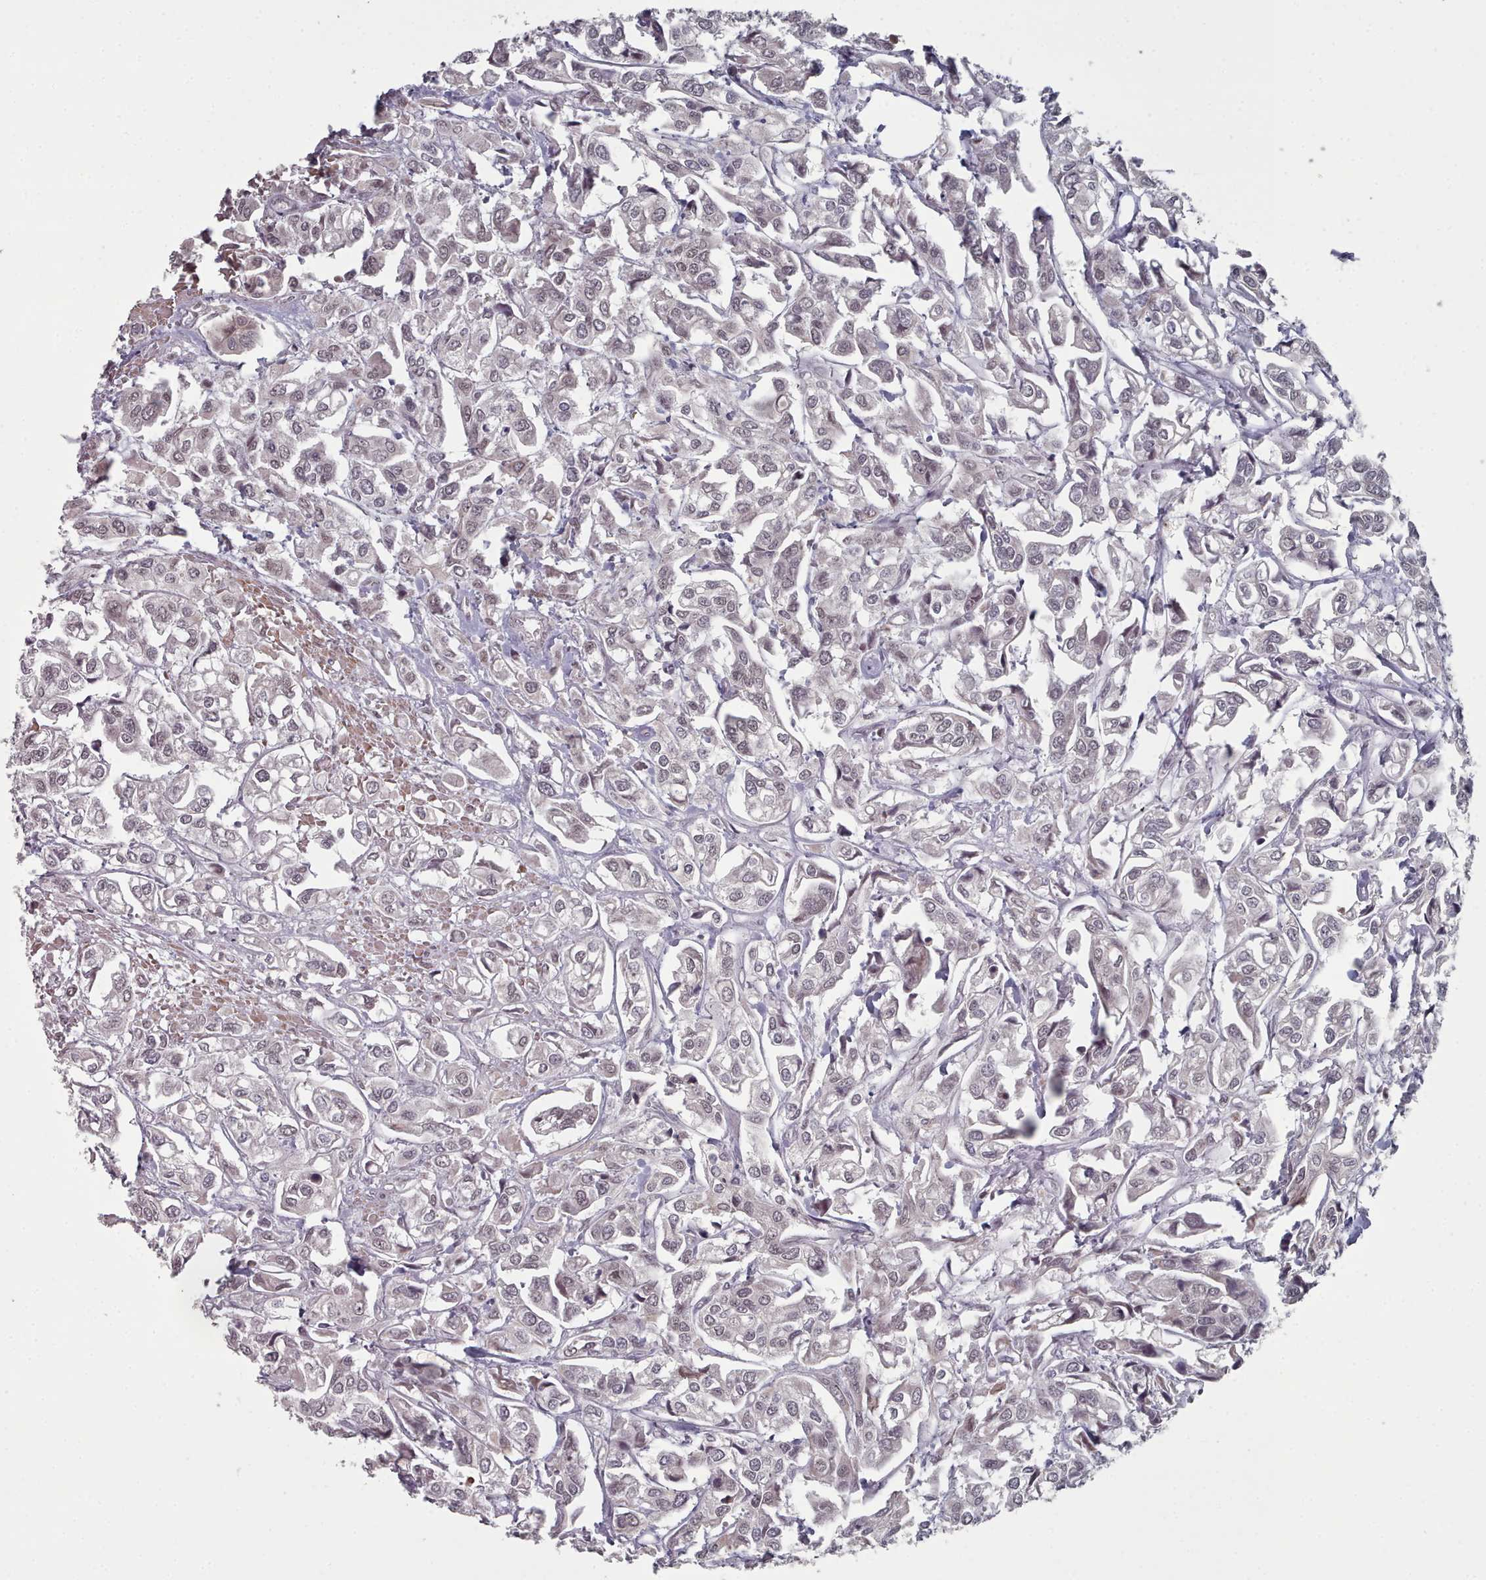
{"staining": {"intensity": "negative", "quantity": "none", "location": "none"}, "tissue": "urothelial cancer", "cell_type": "Tumor cells", "image_type": "cancer", "snomed": [{"axis": "morphology", "description": "Urothelial carcinoma, High grade"}, {"axis": "topography", "description": "Urinary bladder"}], "caption": "Micrograph shows no protein expression in tumor cells of urothelial cancer tissue.", "gene": "HYAL3", "patient": {"sex": "male", "age": 67}}